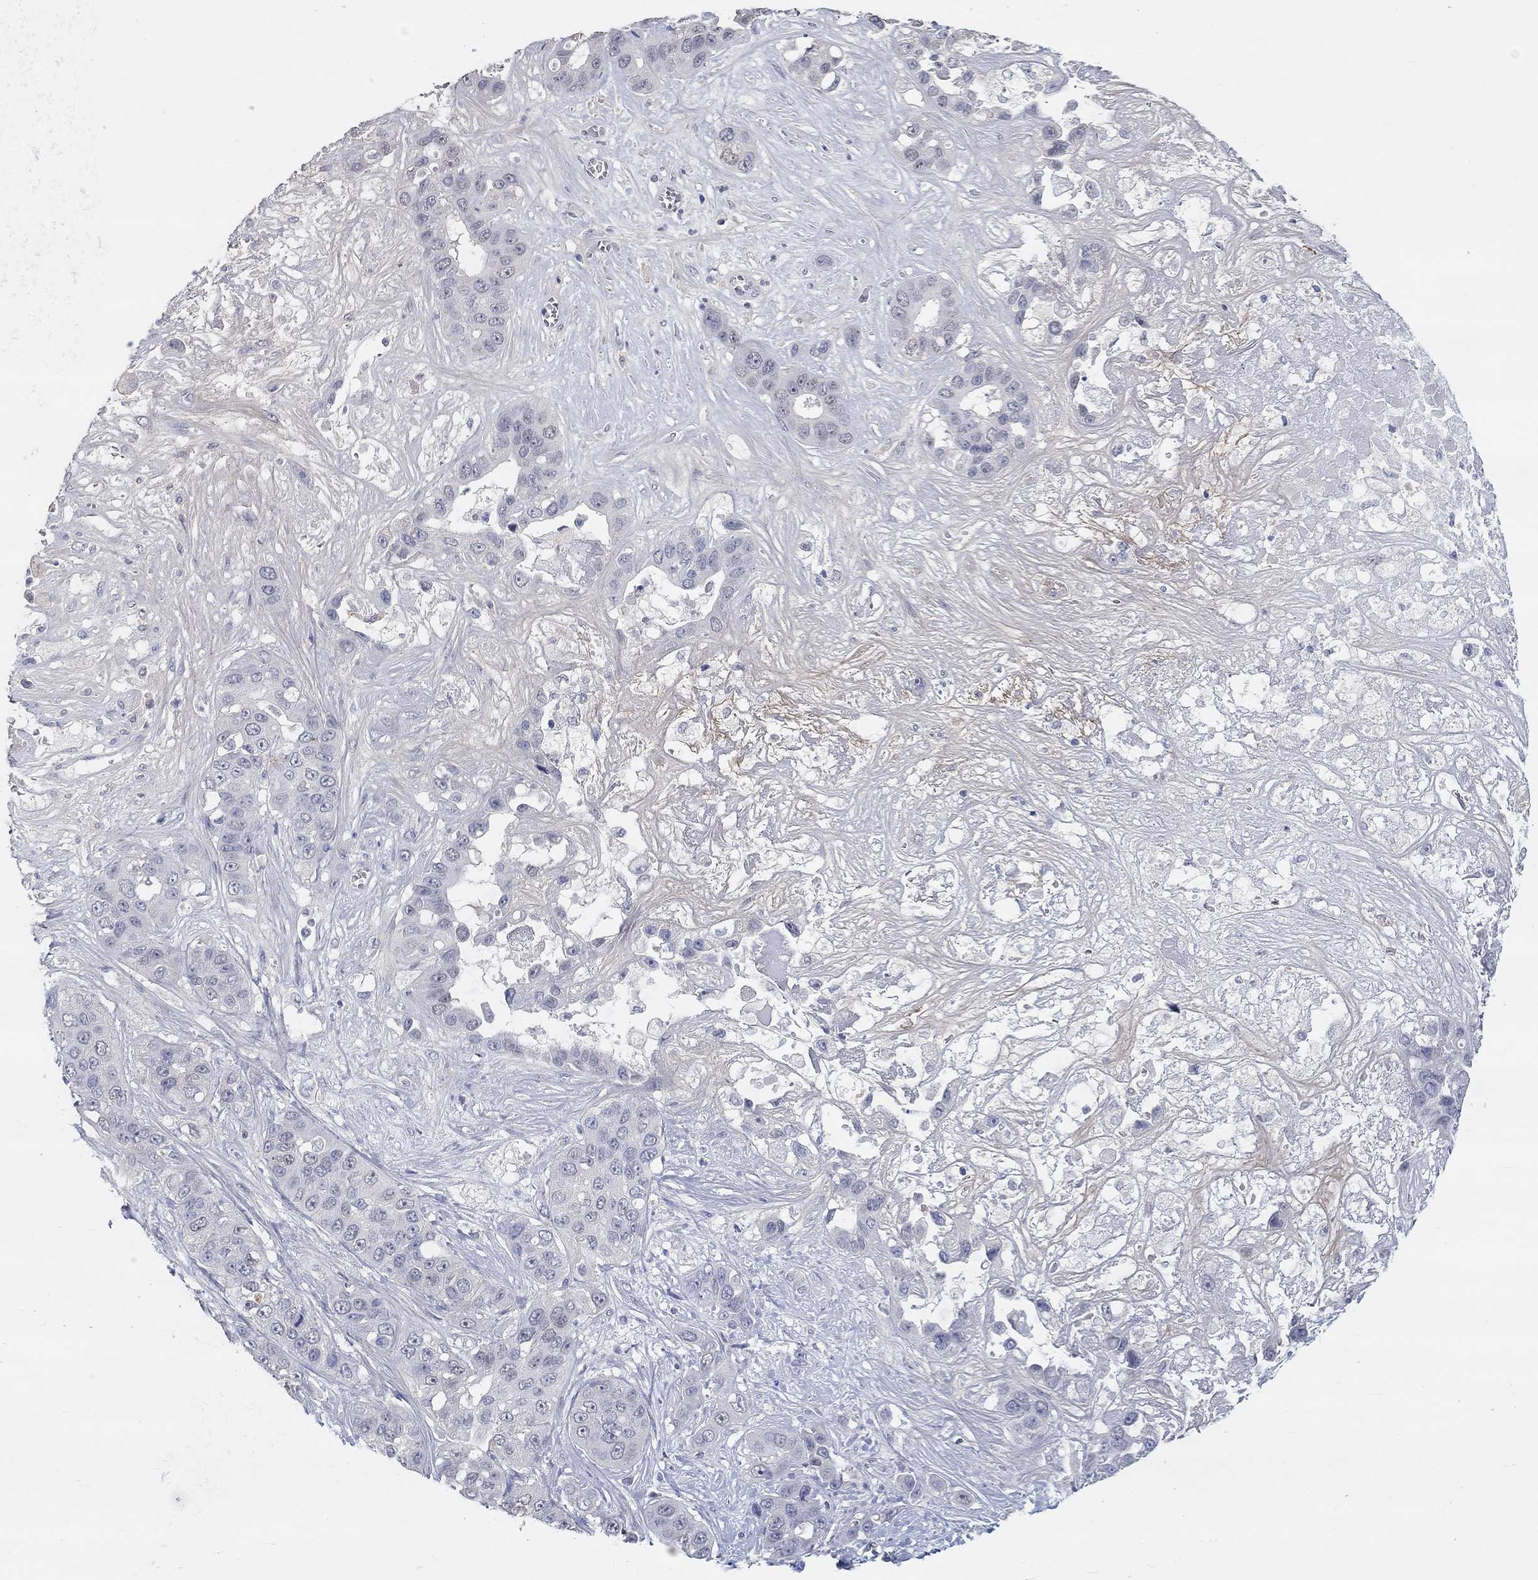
{"staining": {"intensity": "negative", "quantity": "none", "location": "none"}, "tissue": "liver cancer", "cell_type": "Tumor cells", "image_type": "cancer", "snomed": [{"axis": "morphology", "description": "Cholangiocarcinoma"}, {"axis": "topography", "description": "Liver"}], "caption": "Micrograph shows no protein expression in tumor cells of liver cancer tissue.", "gene": "FGF2", "patient": {"sex": "female", "age": 52}}